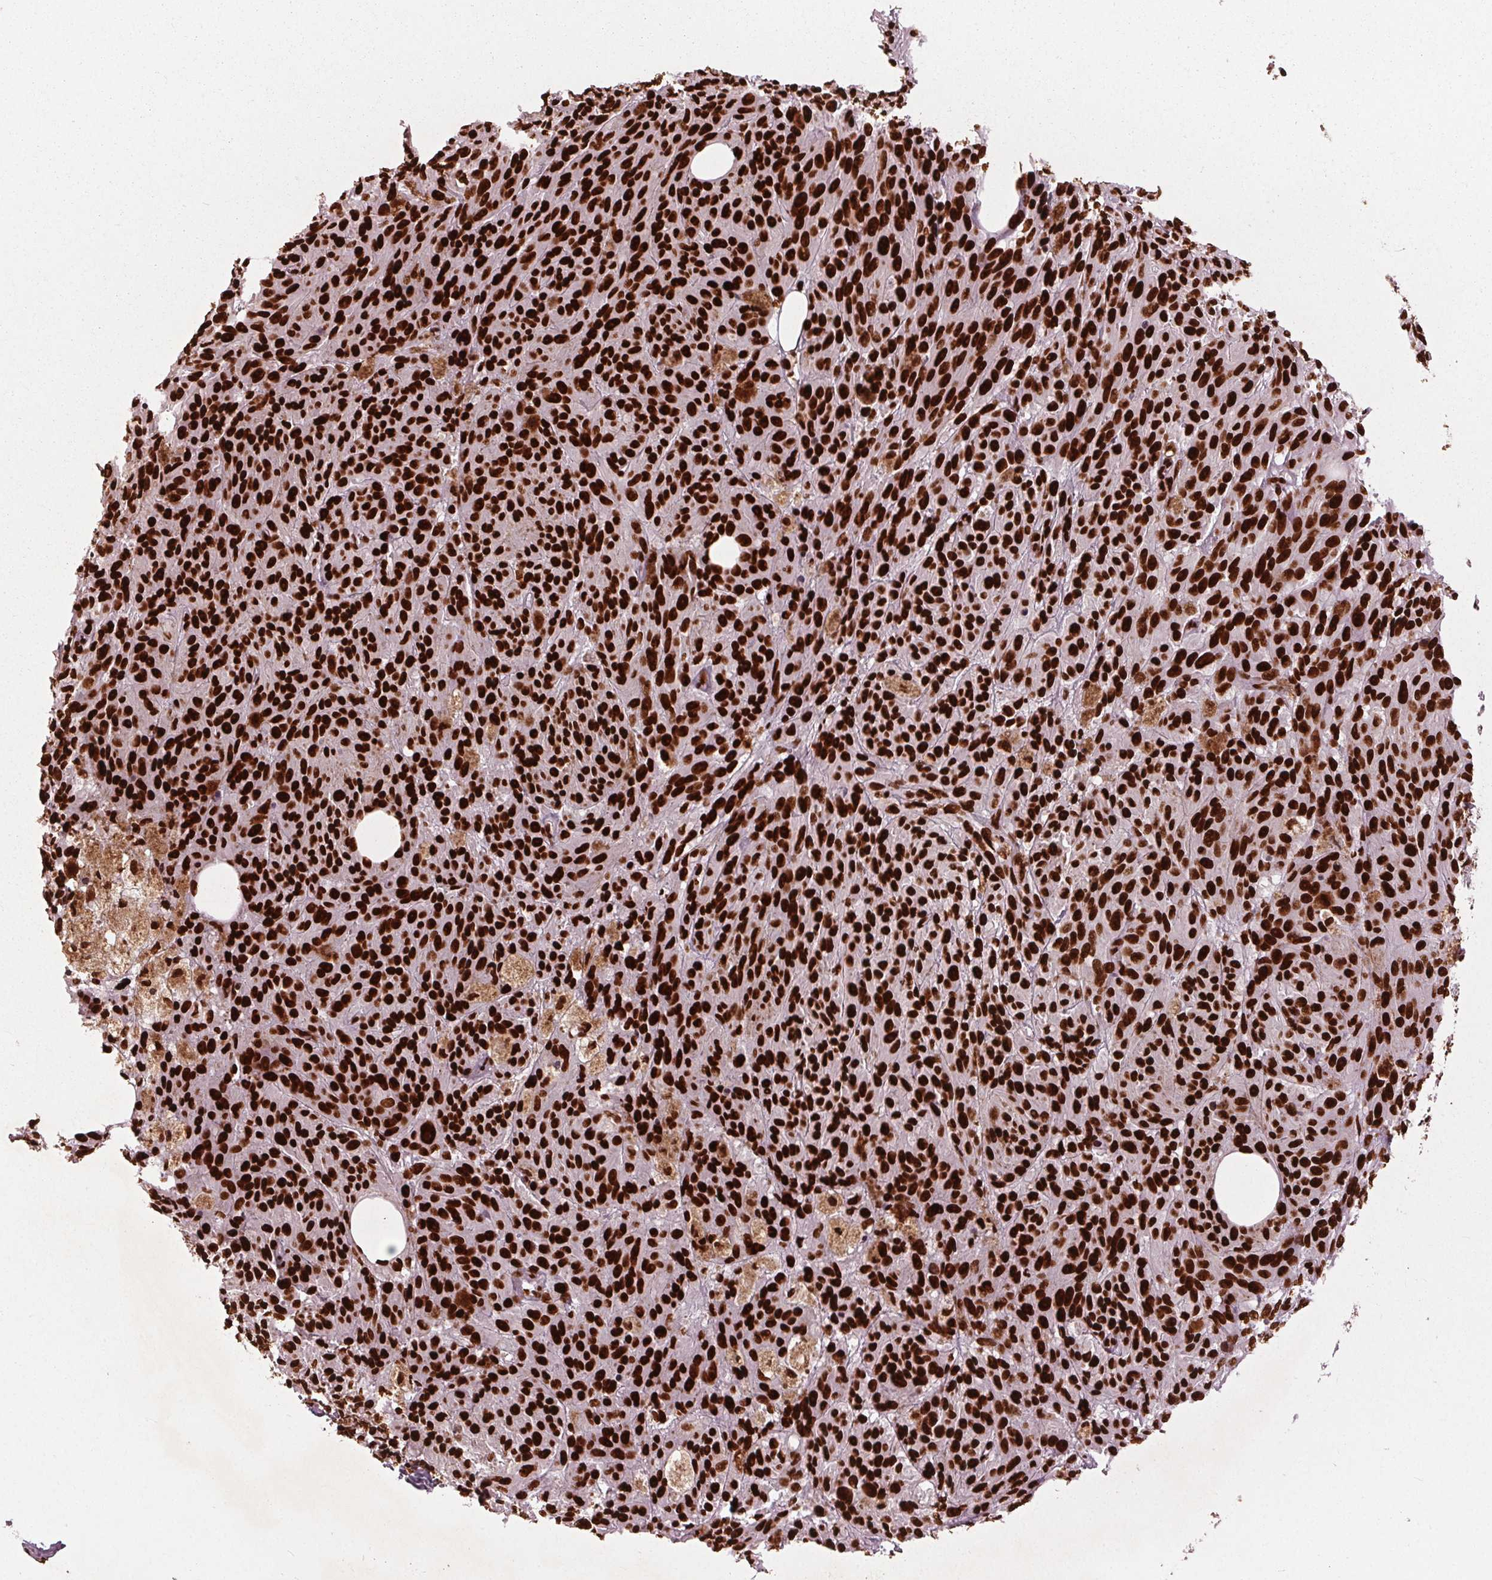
{"staining": {"intensity": "strong", "quantity": ">75%", "location": "nuclear"}, "tissue": "melanoma", "cell_type": "Tumor cells", "image_type": "cancer", "snomed": [{"axis": "morphology", "description": "Malignant melanoma, NOS"}, {"axis": "topography", "description": "Skin"}], "caption": "Immunohistochemical staining of human melanoma exhibits high levels of strong nuclear protein positivity in approximately >75% of tumor cells.", "gene": "BRD4", "patient": {"sex": "female", "age": 34}}